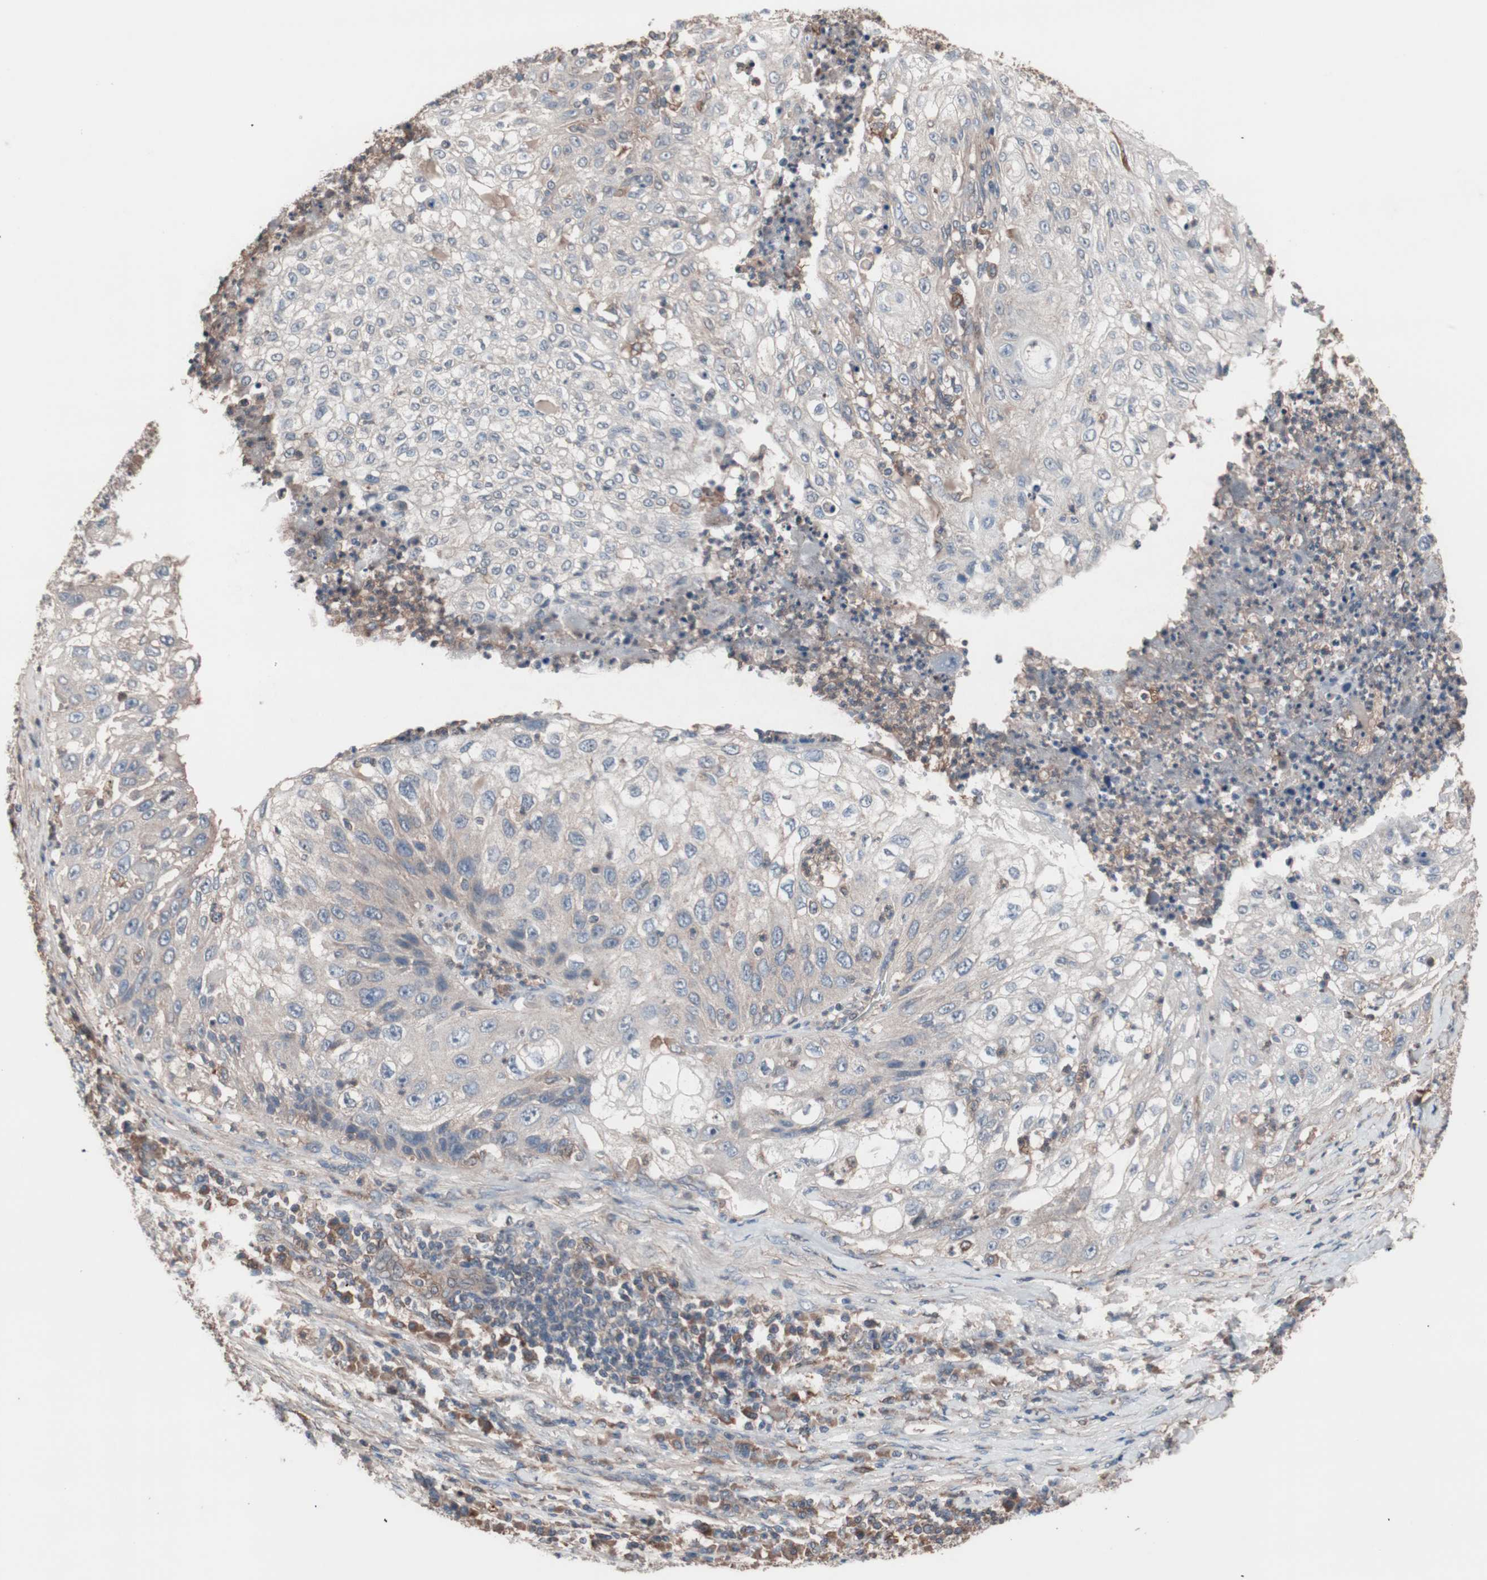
{"staining": {"intensity": "negative", "quantity": "none", "location": "none"}, "tissue": "lung cancer", "cell_type": "Tumor cells", "image_type": "cancer", "snomed": [{"axis": "morphology", "description": "Inflammation, NOS"}, {"axis": "morphology", "description": "Squamous cell carcinoma, NOS"}, {"axis": "topography", "description": "Lymph node"}, {"axis": "topography", "description": "Soft tissue"}, {"axis": "topography", "description": "Lung"}], "caption": "The immunohistochemistry photomicrograph has no significant expression in tumor cells of lung squamous cell carcinoma tissue.", "gene": "ATG7", "patient": {"sex": "male", "age": 66}}